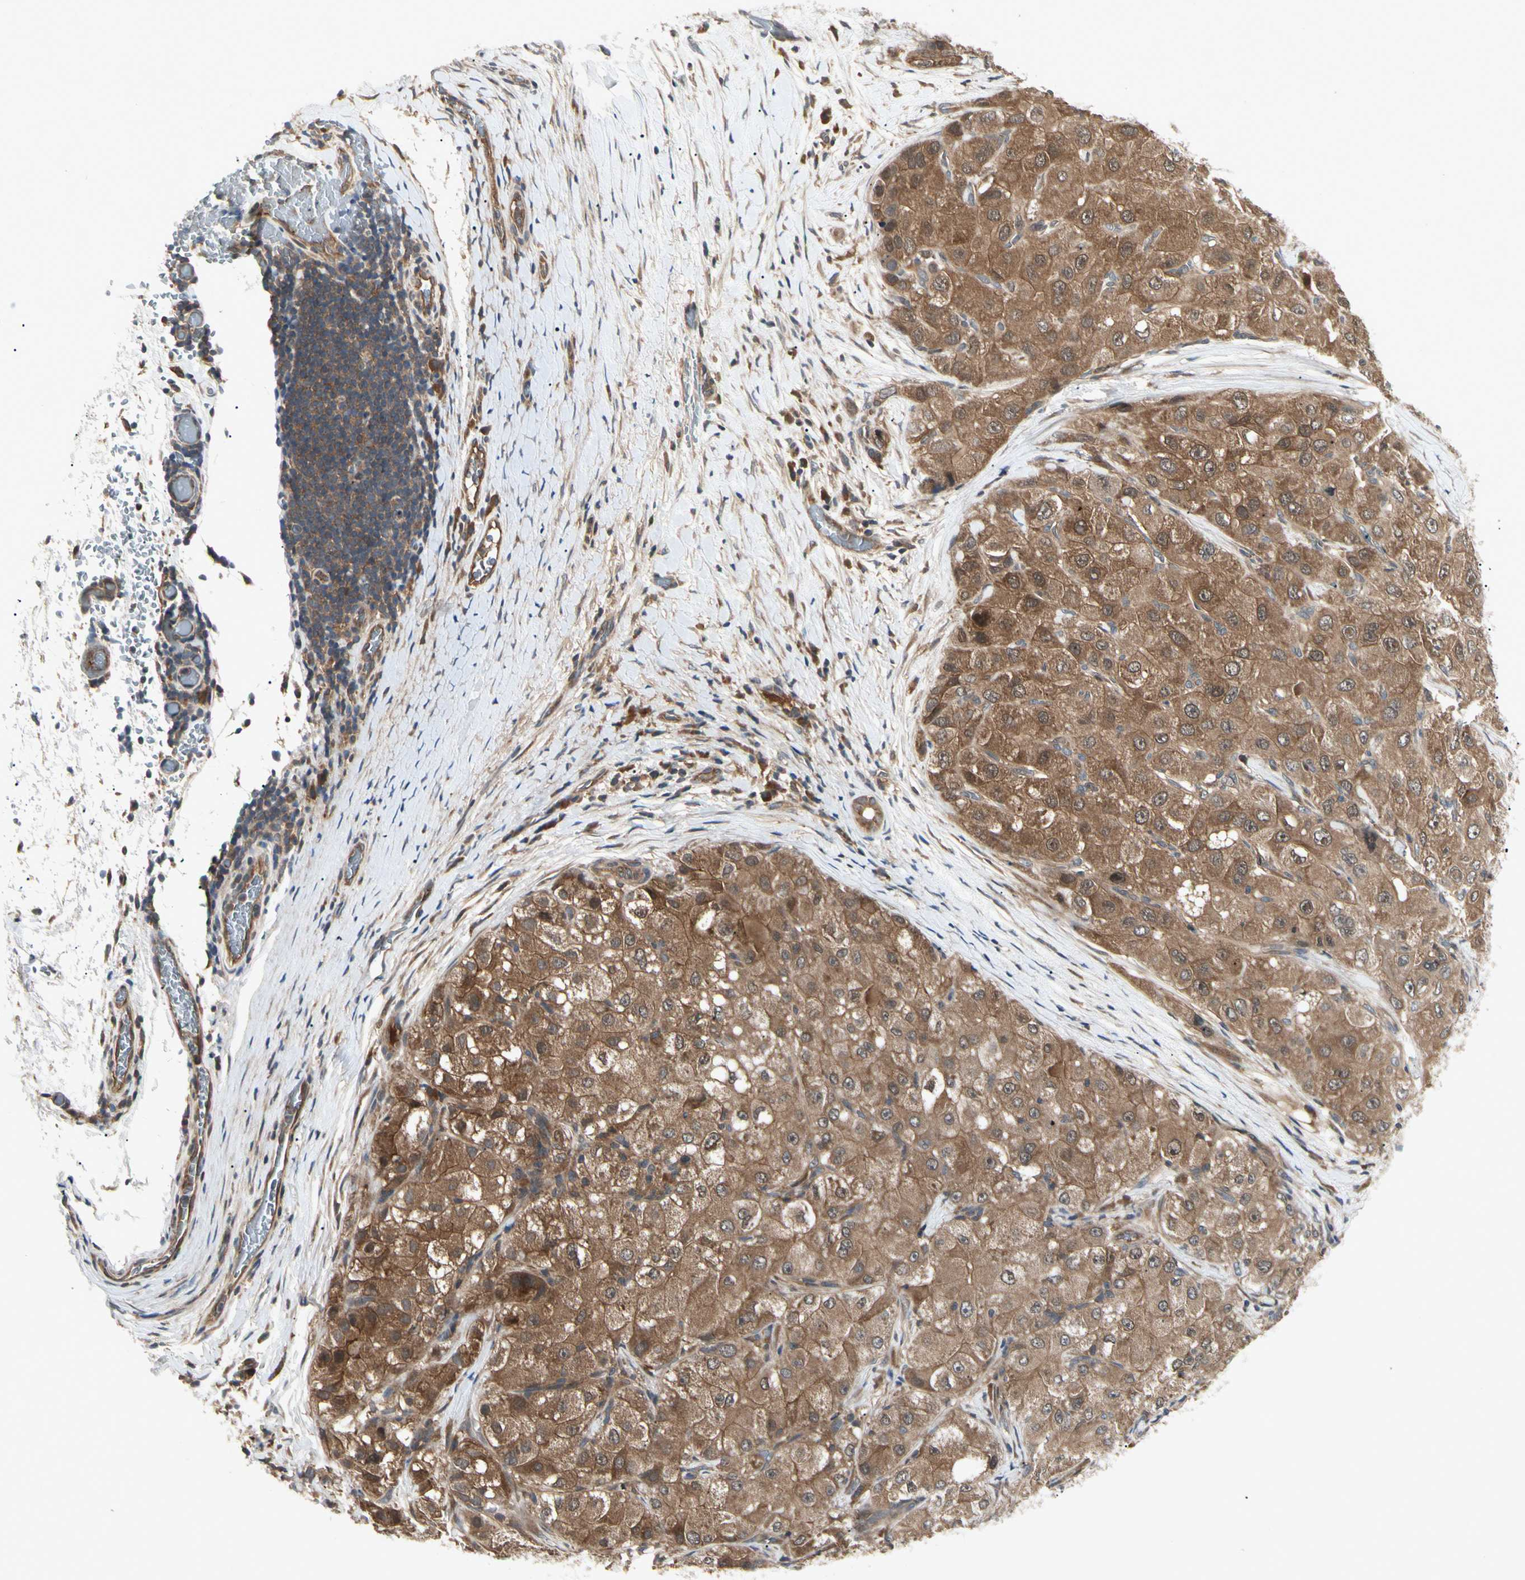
{"staining": {"intensity": "moderate", "quantity": ">75%", "location": "cytoplasmic/membranous"}, "tissue": "liver cancer", "cell_type": "Tumor cells", "image_type": "cancer", "snomed": [{"axis": "morphology", "description": "Carcinoma, Hepatocellular, NOS"}, {"axis": "topography", "description": "Liver"}], "caption": "Protein staining reveals moderate cytoplasmic/membranous staining in approximately >75% of tumor cells in liver cancer.", "gene": "RNF14", "patient": {"sex": "male", "age": 80}}